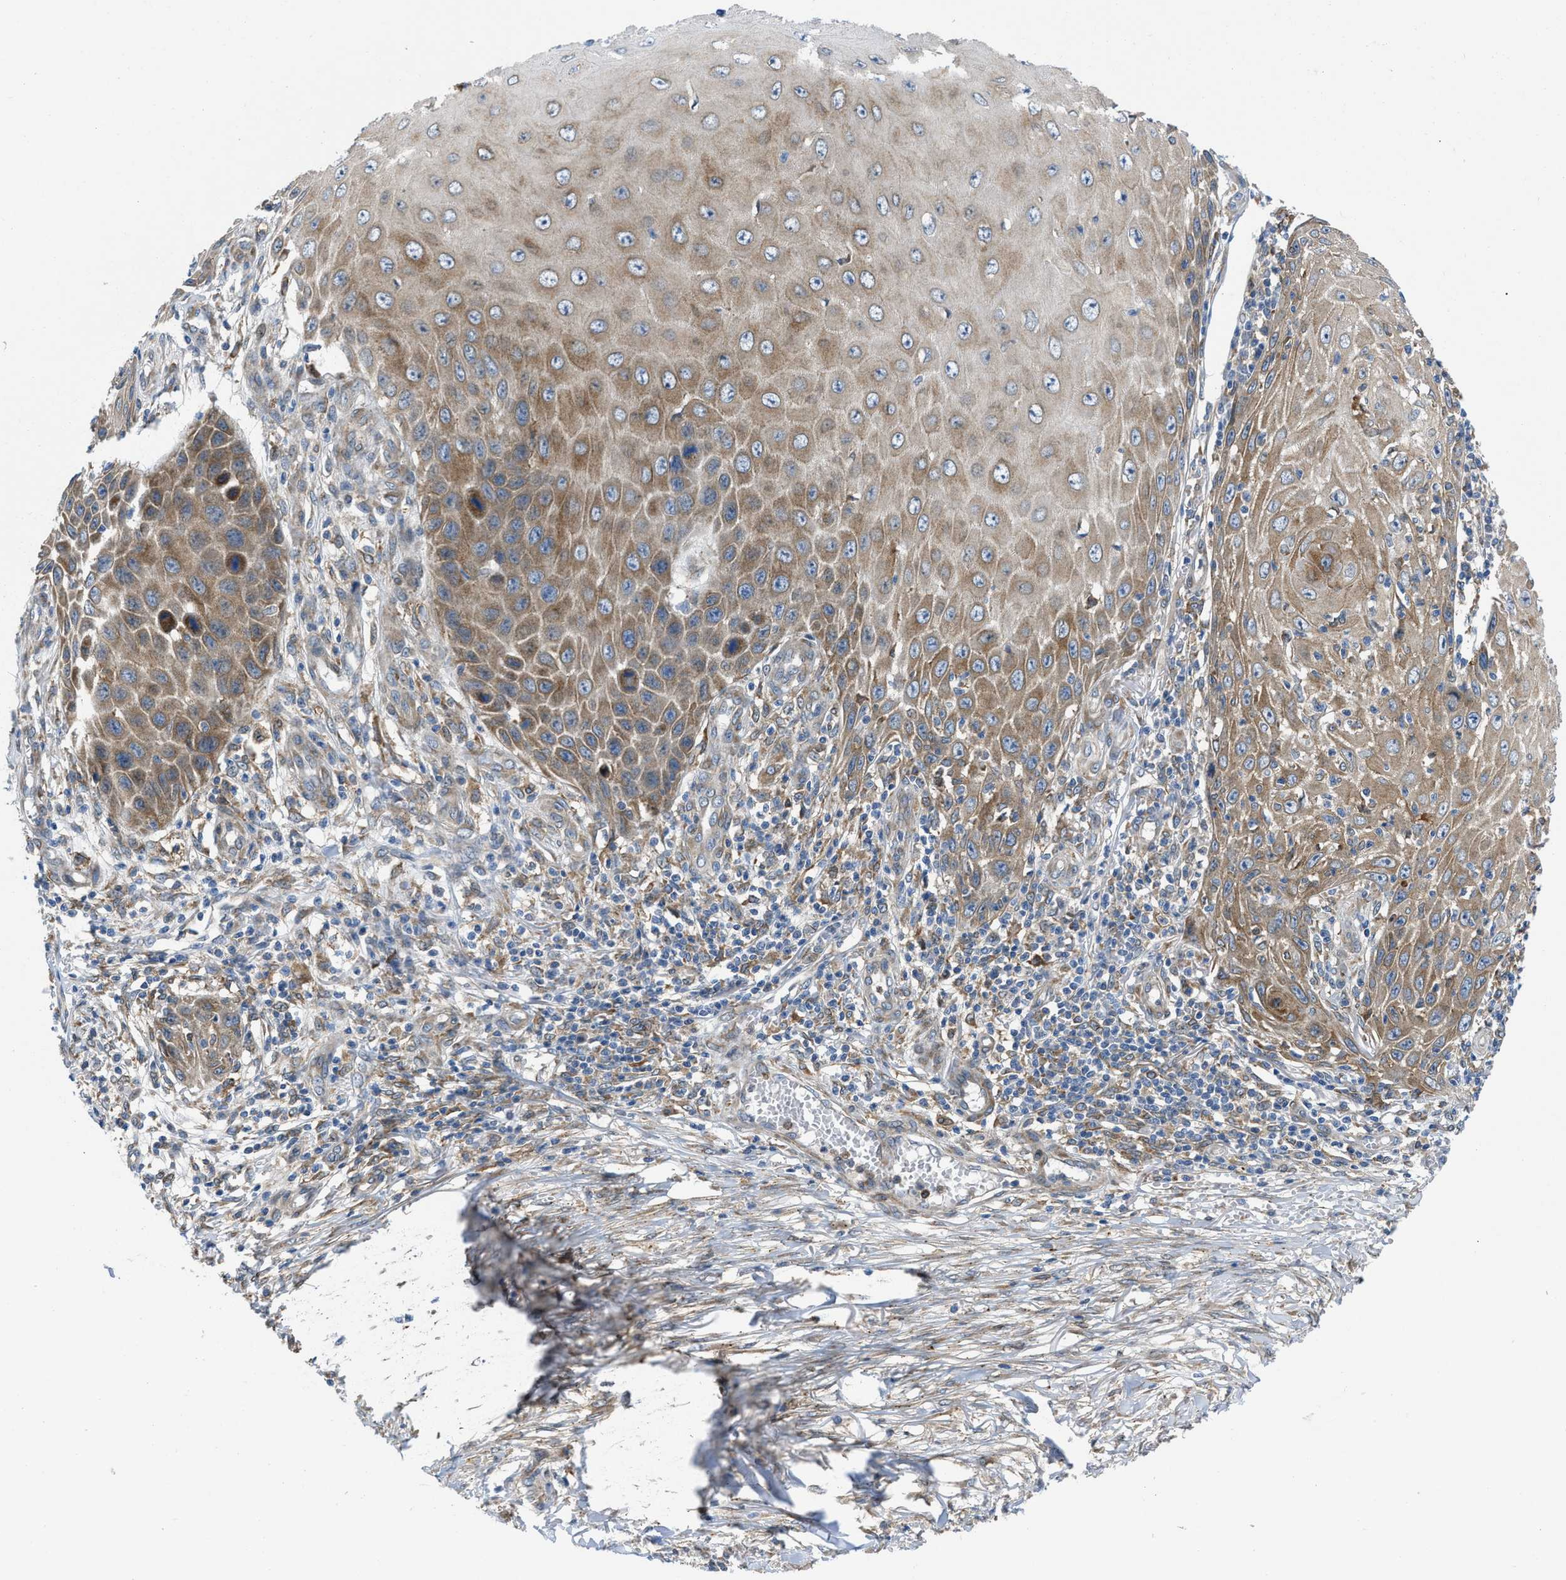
{"staining": {"intensity": "moderate", "quantity": ">75%", "location": "cytoplasmic/membranous"}, "tissue": "skin cancer", "cell_type": "Tumor cells", "image_type": "cancer", "snomed": [{"axis": "morphology", "description": "Squamous cell carcinoma, NOS"}, {"axis": "topography", "description": "Skin"}], "caption": "Immunohistochemistry of human squamous cell carcinoma (skin) demonstrates medium levels of moderate cytoplasmic/membranous positivity in approximately >75% of tumor cells.", "gene": "ERLIN2", "patient": {"sex": "female", "age": 73}}